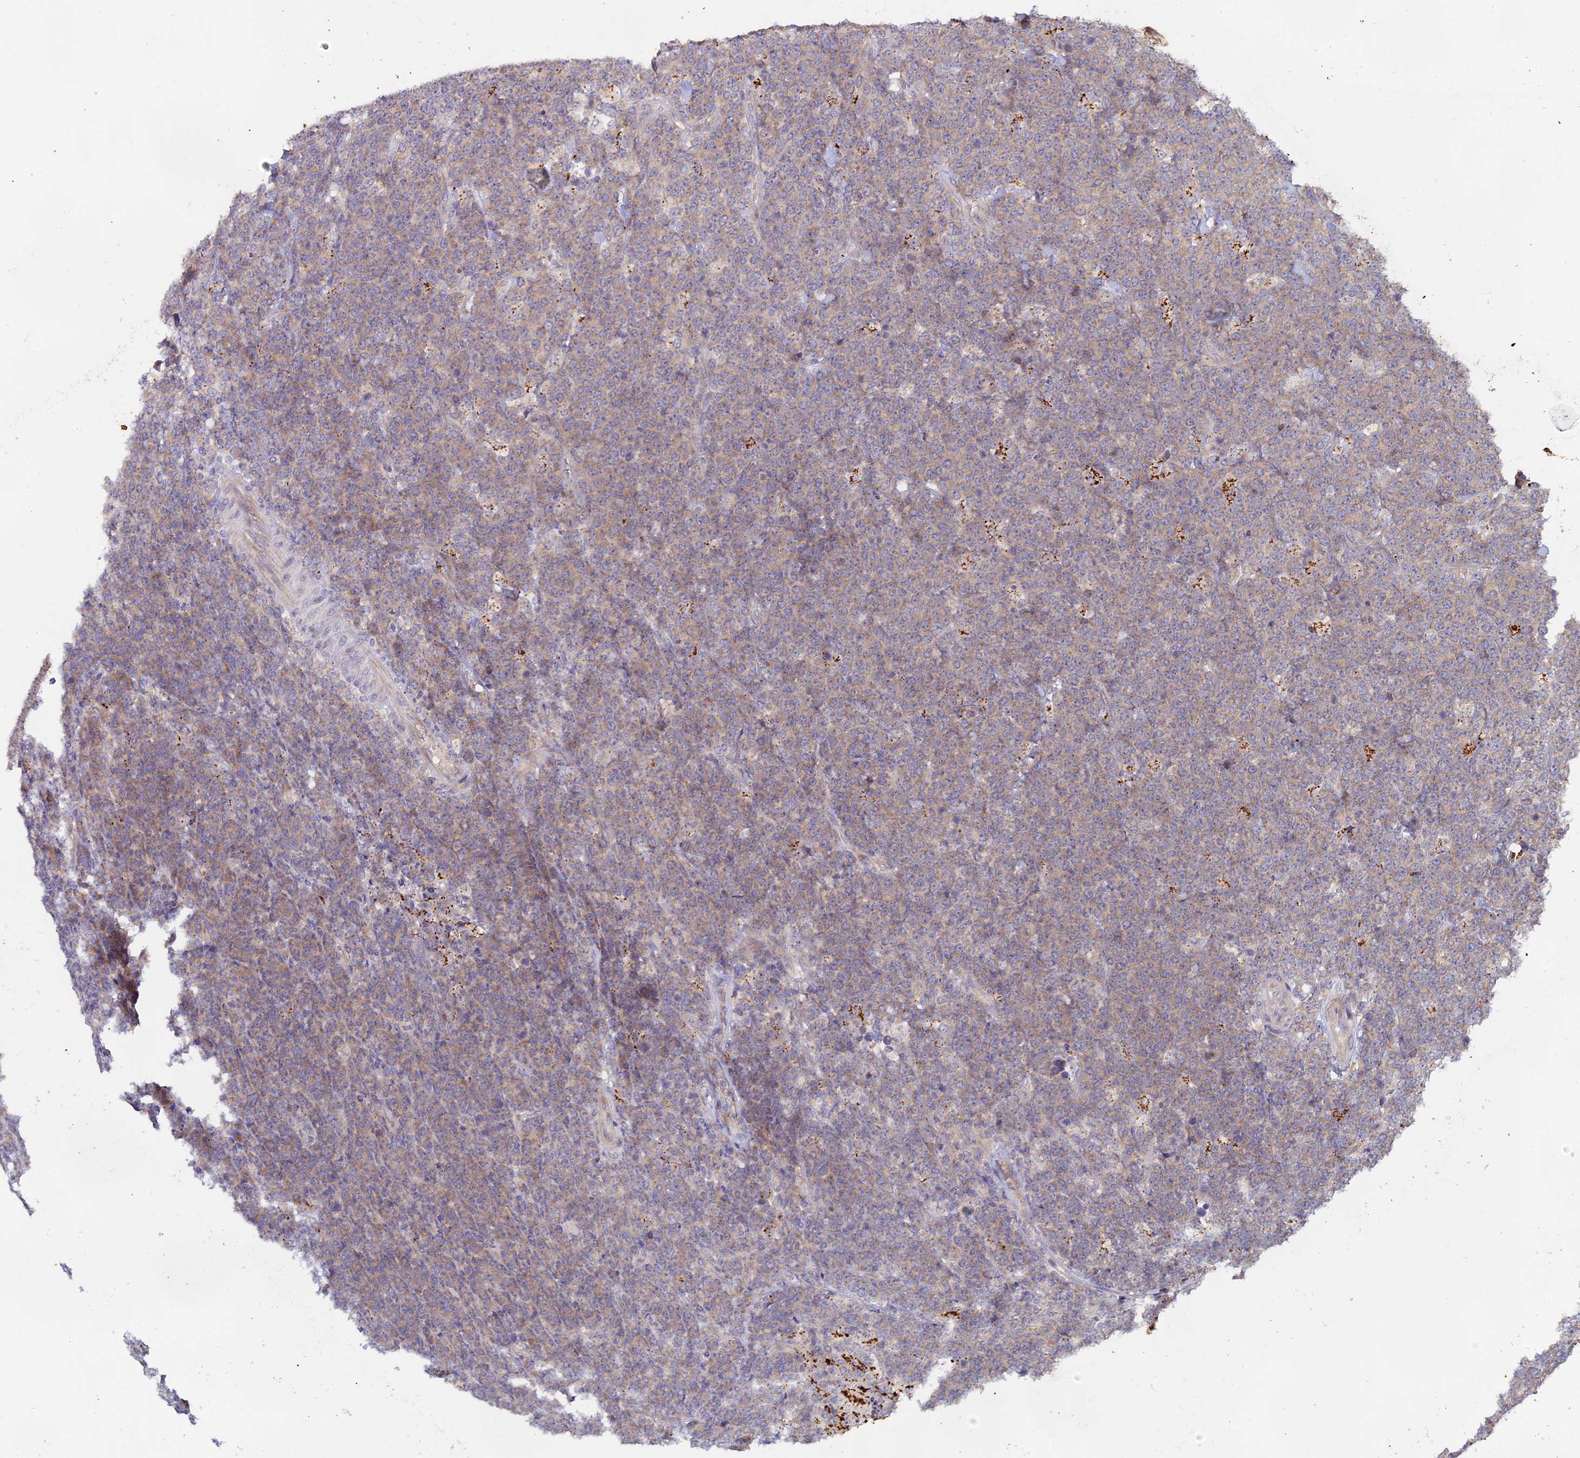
{"staining": {"intensity": "weak", "quantity": "25%-75%", "location": "cytoplasmic/membranous"}, "tissue": "lymphoma", "cell_type": "Tumor cells", "image_type": "cancer", "snomed": [{"axis": "morphology", "description": "Malignant lymphoma, non-Hodgkin's type, High grade"}, {"axis": "topography", "description": "Small intestine"}], "caption": "Immunohistochemical staining of high-grade malignant lymphoma, non-Hodgkin's type exhibits low levels of weak cytoplasmic/membranous protein expression in about 25%-75% of tumor cells. Immunohistochemistry (ihc) stains the protein of interest in brown and the nuclei are stained blue.", "gene": "TENT4B", "patient": {"sex": "male", "age": 8}}